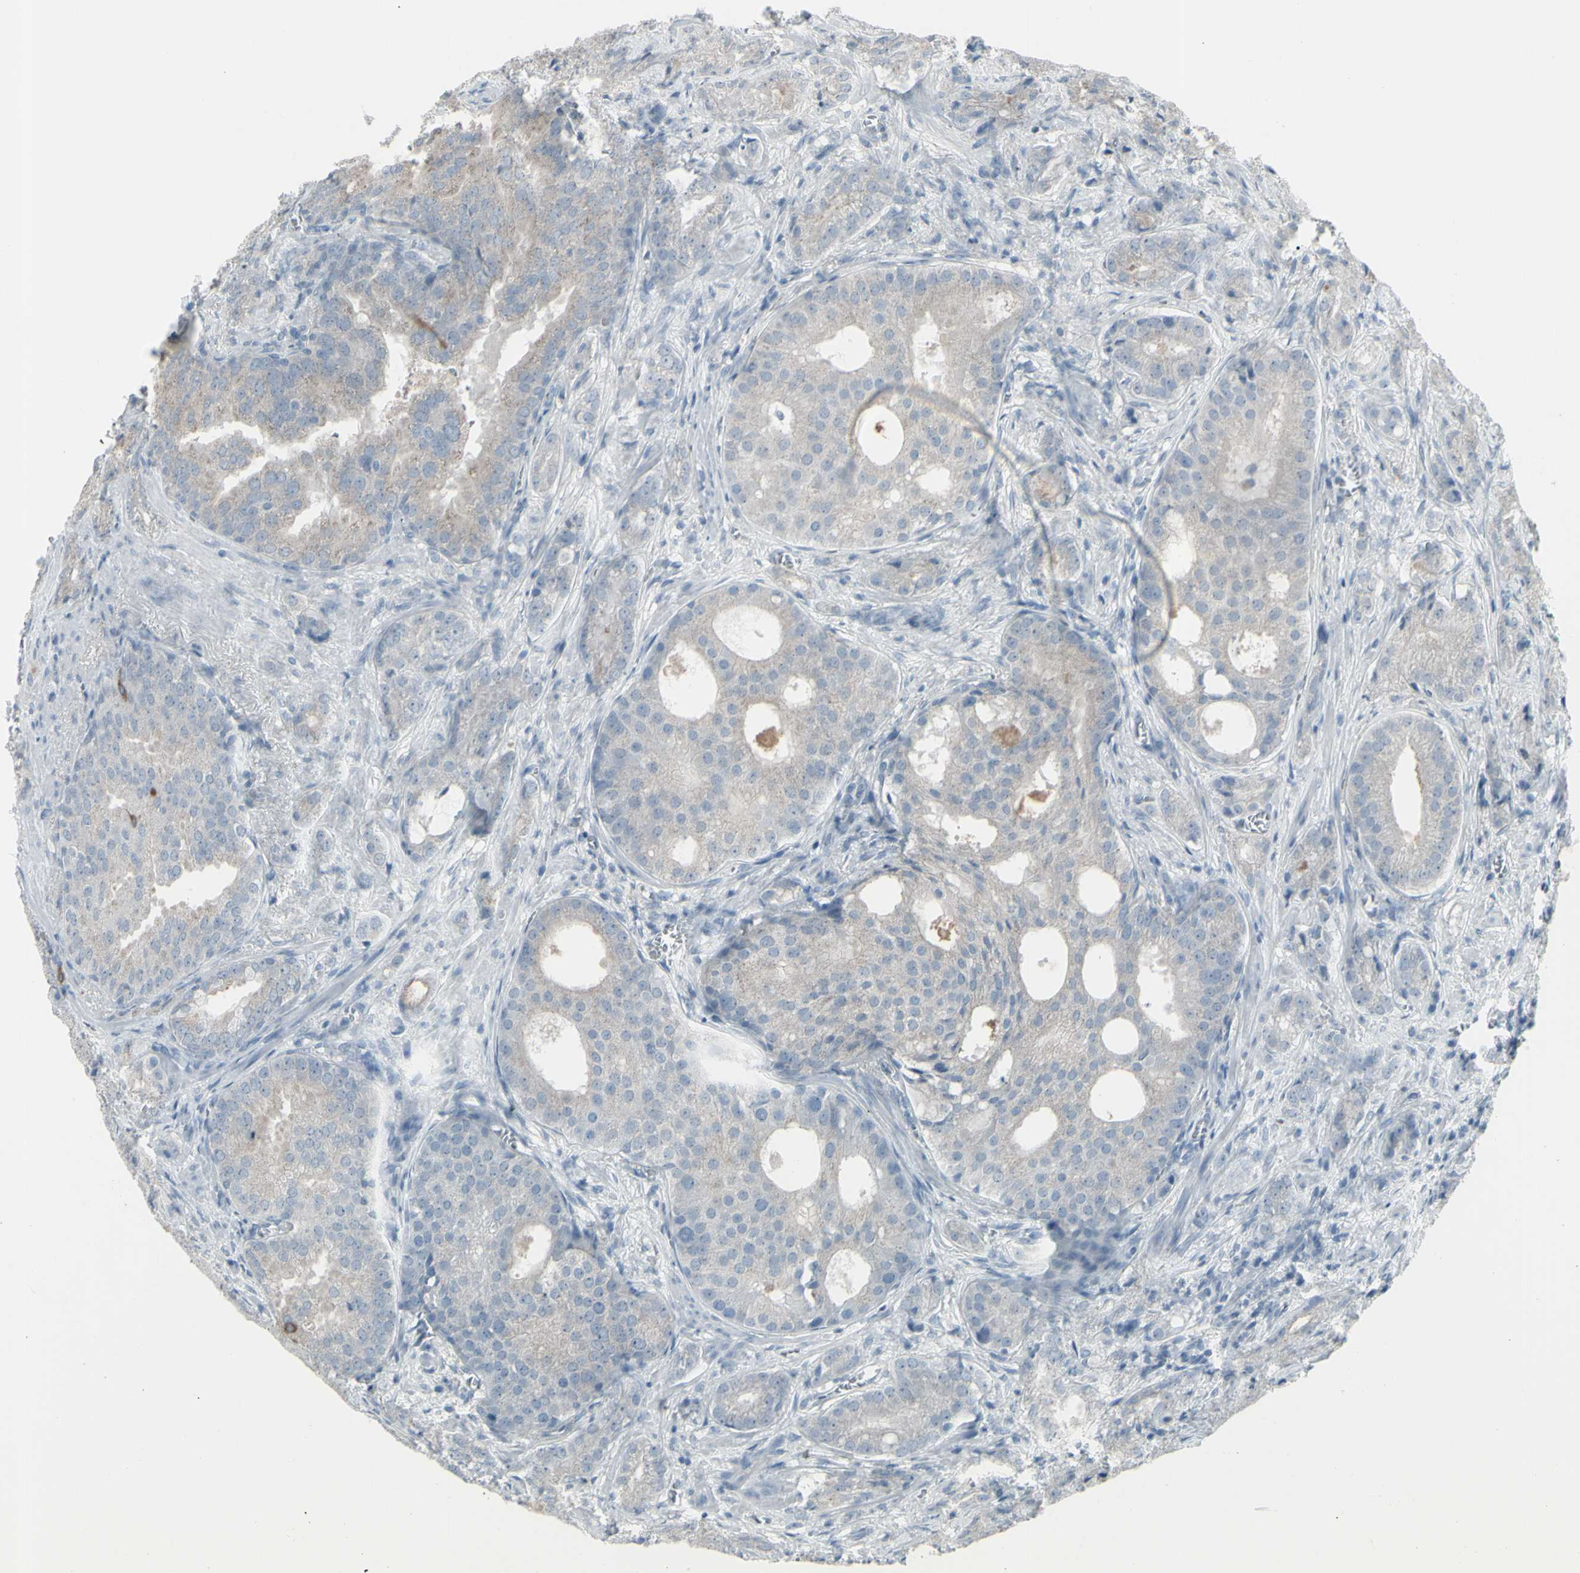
{"staining": {"intensity": "weak", "quantity": "<25%", "location": "cytoplasmic/membranous"}, "tissue": "prostate cancer", "cell_type": "Tumor cells", "image_type": "cancer", "snomed": [{"axis": "morphology", "description": "Adenocarcinoma, High grade"}, {"axis": "topography", "description": "Prostate"}], "caption": "Tumor cells show no significant protein staining in prostate cancer (high-grade adenocarcinoma).", "gene": "RAB3A", "patient": {"sex": "male", "age": 64}}